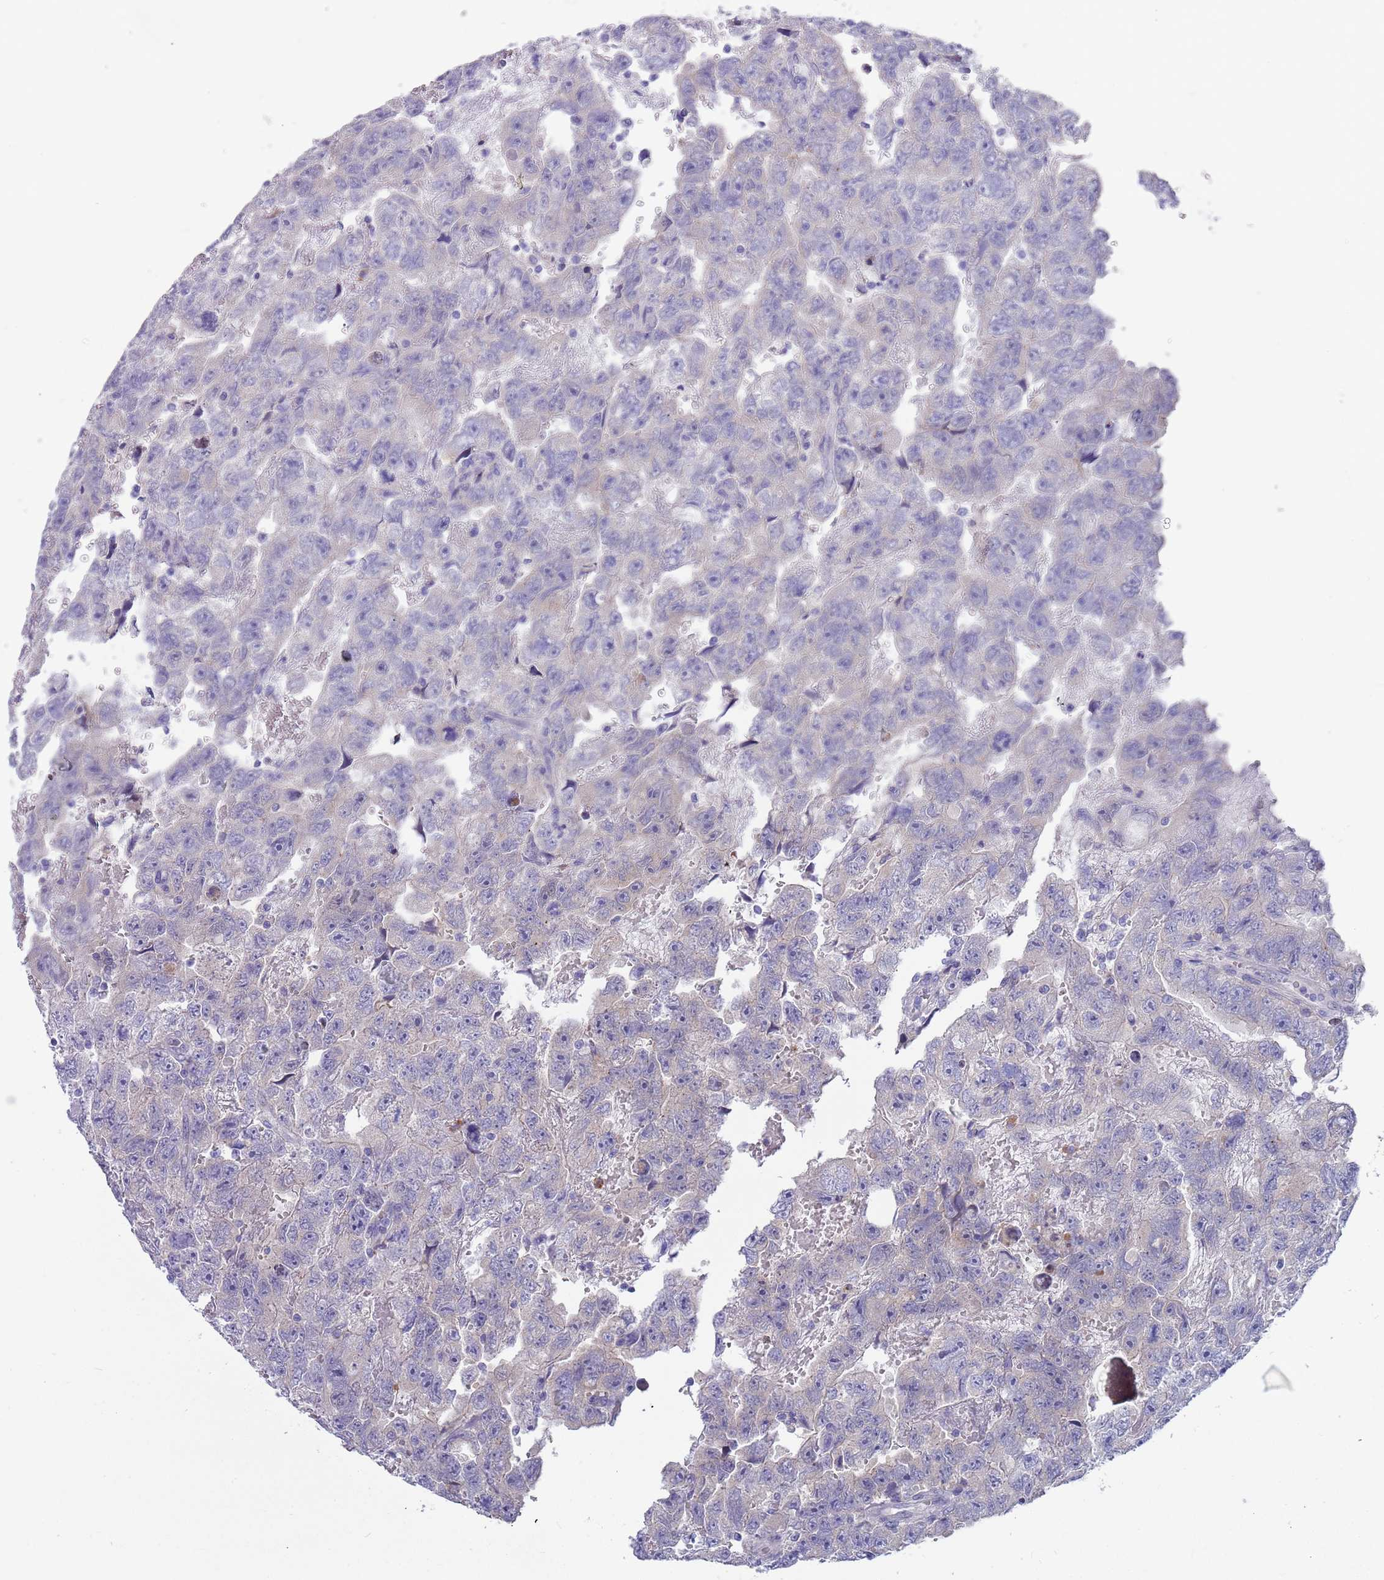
{"staining": {"intensity": "negative", "quantity": "none", "location": "none"}, "tissue": "testis cancer", "cell_type": "Tumor cells", "image_type": "cancer", "snomed": [{"axis": "morphology", "description": "Carcinoma, Embryonal, NOS"}, {"axis": "topography", "description": "Testis"}], "caption": "IHC photomicrograph of neoplastic tissue: testis cancer stained with DAB (3,3'-diaminobenzidine) reveals no significant protein expression in tumor cells.", "gene": "TYW1", "patient": {"sex": "male", "age": 45}}